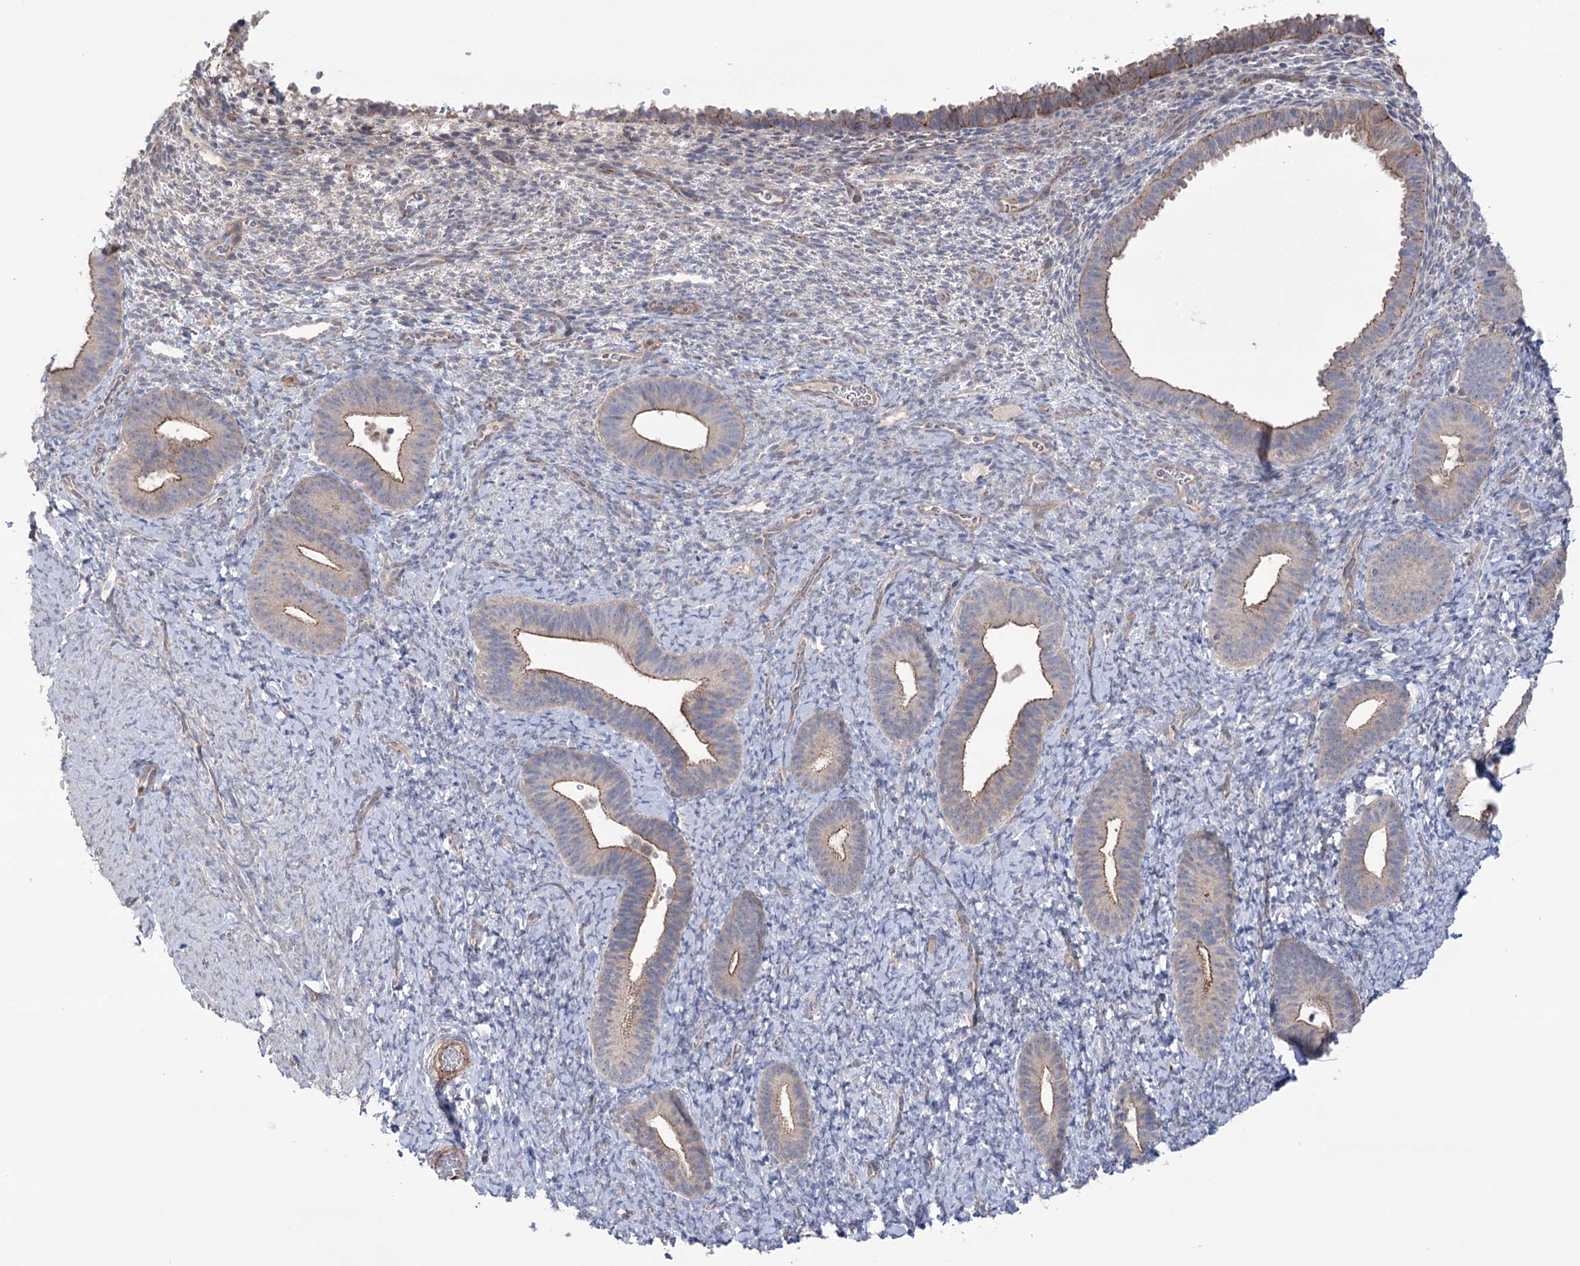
{"staining": {"intensity": "negative", "quantity": "none", "location": "none"}, "tissue": "endometrium", "cell_type": "Cells in endometrial stroma", "image_type": "normal", "snomed": [{"axis": "morphology", "description": "Normal tissue, NOS"}, {"axis": "topography", "description": "Endometrium"}], "caption": "An IHC micrograph of unremarkable endometrium is shown. There is no staining in cells in endometrial stroma of endometrium. (Immunohistochemistry, brightfield microscopy, high magnification).", "gene": "TRIM71", "patient": {"sex": "female", "age": 65}}